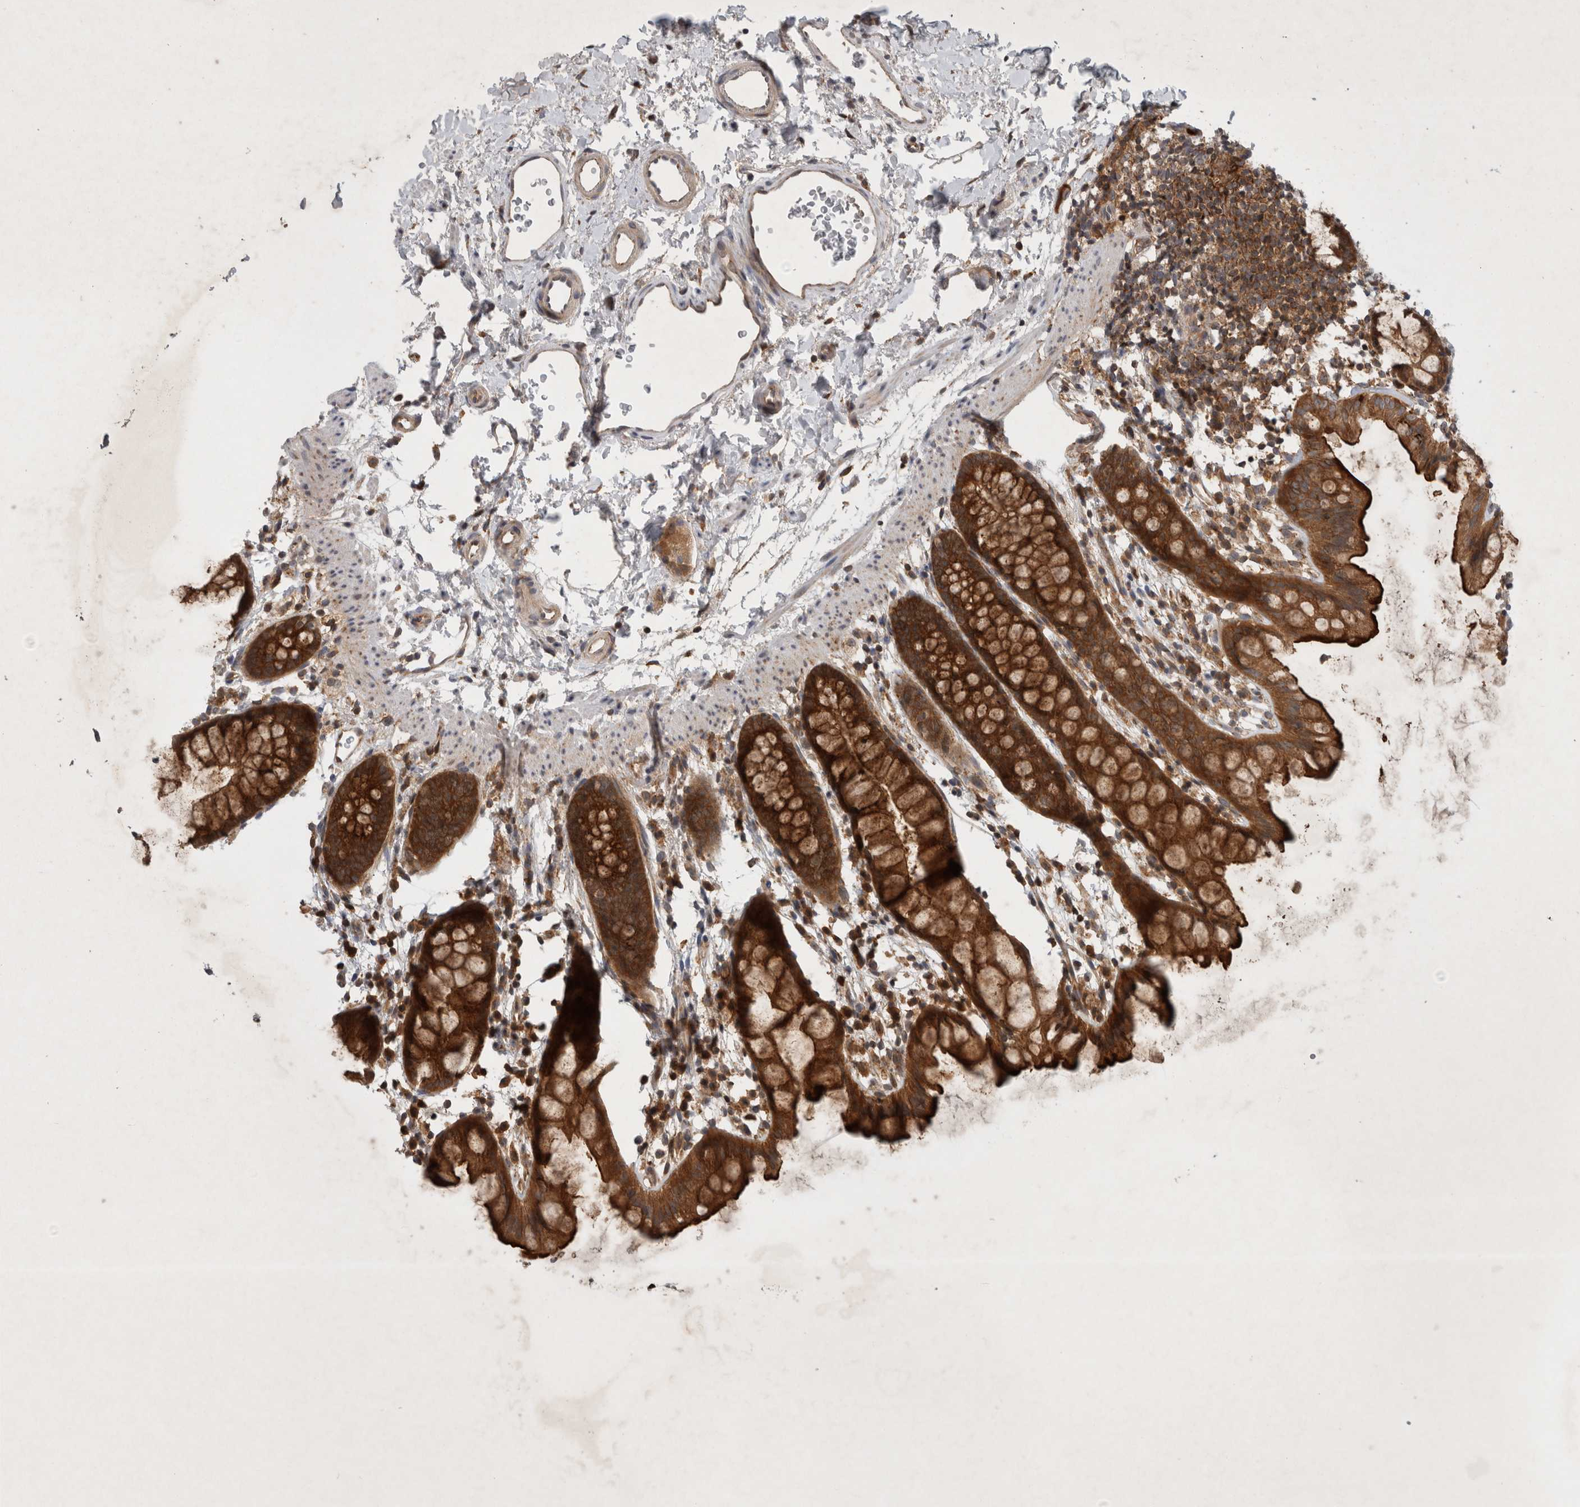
{"staining": {"intensity": "strong", "quantity": ">75%", "location": "cytoplasmic/membranous"}, "tissue": "rectum", "cell_type": "Glandular cells", "image_type": "normal", "snomed": [{"axis": "morphology", "description": "Normal tissue, NOS"}, {"axis": "topography", "description": "Rectum"}], "caption": "DAB (3,3'-diaminobenzidine) immunohistochemical staining of unremarkable human rectum reveals strong cytoplasmic/membranous protein positivity in approximately >75% of glandular cells. Ihc stains the protein in brown and the nuclei are stained blue.", "gene": "PDCD2", "patient": {"sex": "female", "age": 65}}